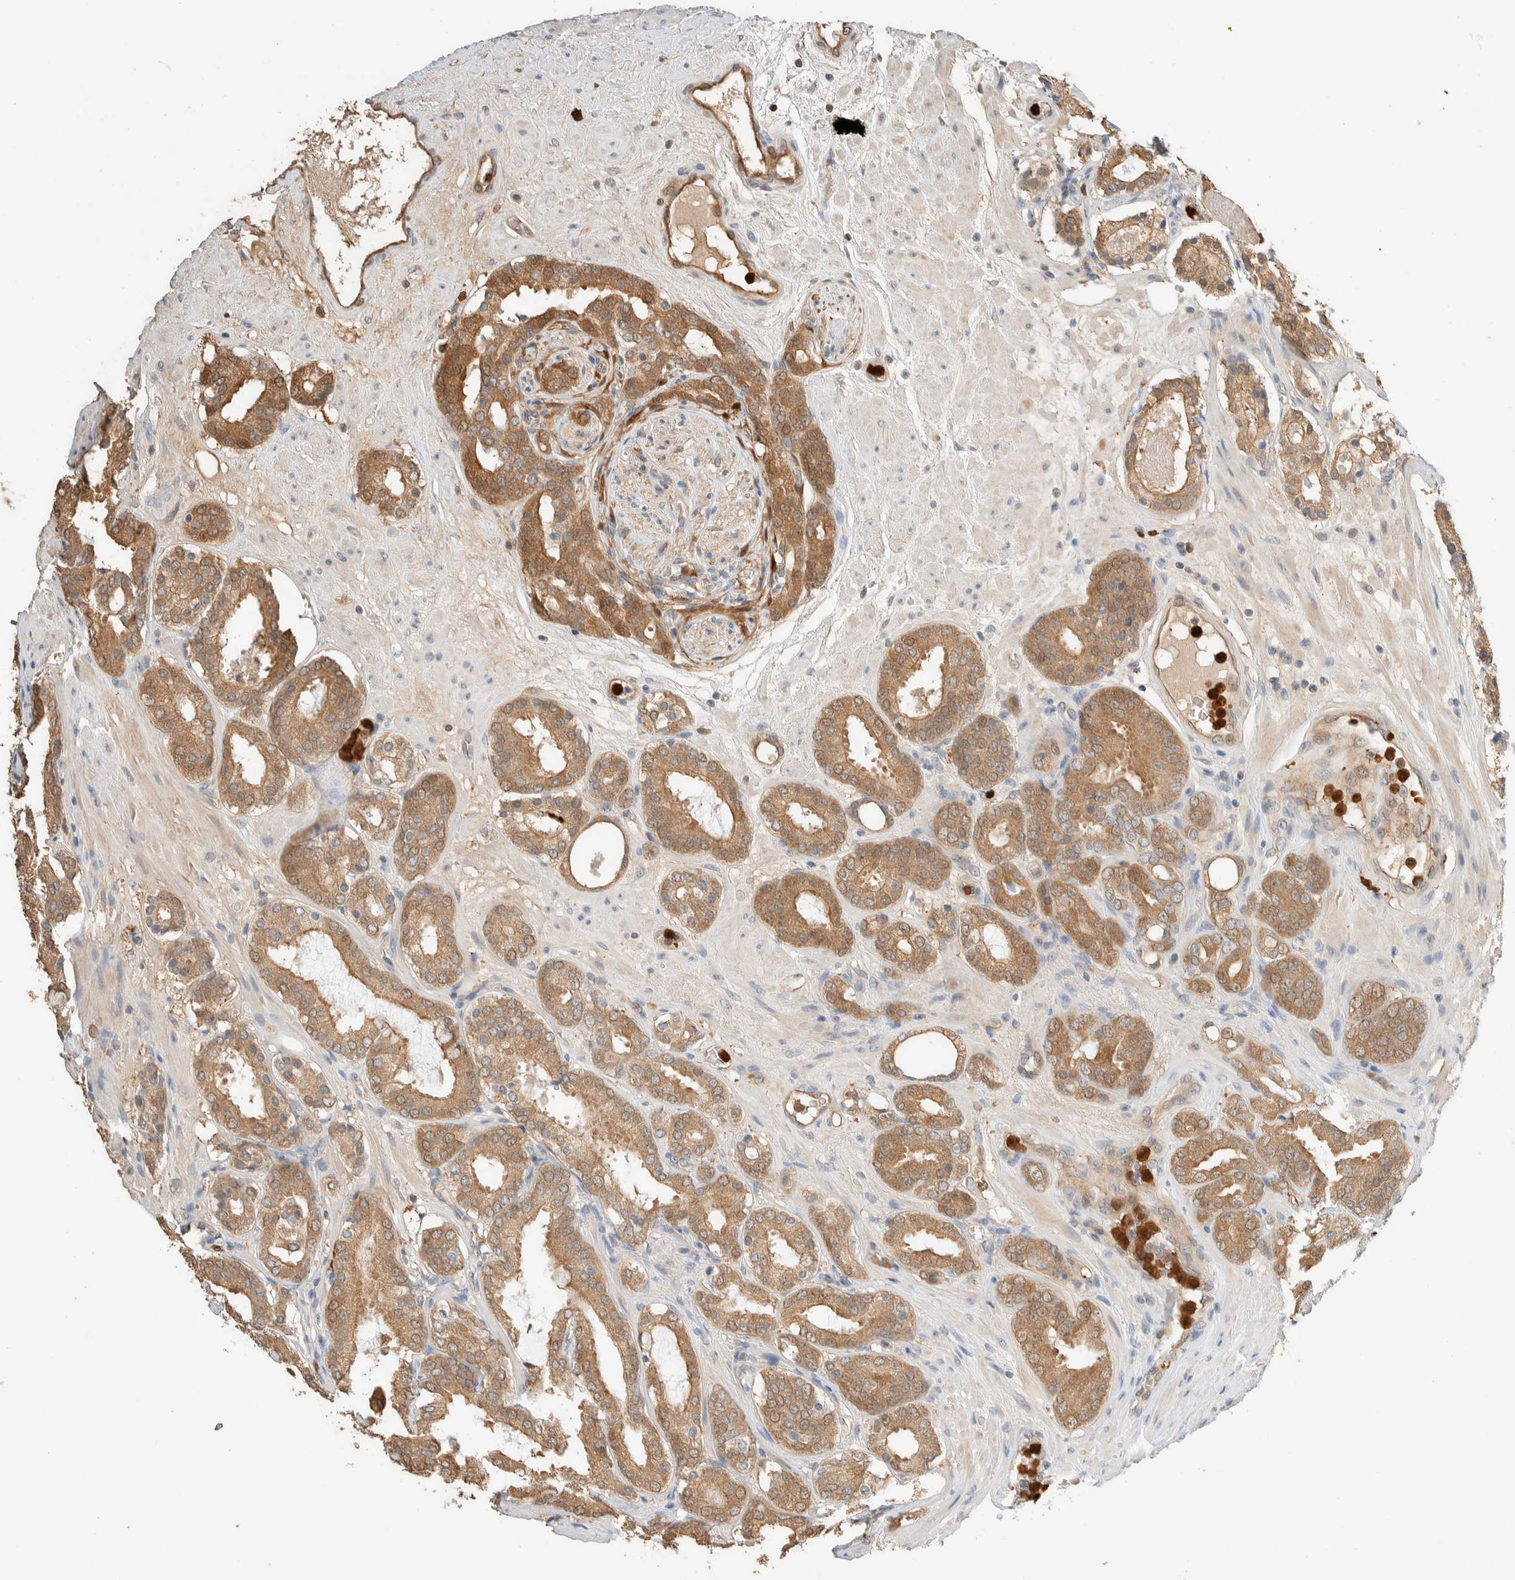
{"staining": {"intensity": "moderate", "quantity": ">75%", "location": "cytoplasmic/membranous"}, "tissue": "prostate cancer", "cell_type": "Tumor cells", "image_type": "cancer", "snomed": [{"axis": "morphology", "description": "Adenocarcinoma, Low grade"}, {"axis": "topography", "description": "Prostate"}], "caption": "Moderate cytoplasmic/membranous expression is present in about >75% of tumor cells in prostate cancer (adenocarcinoma (low-grade)).", "gene": "SETD4", "patient": {"sex": "male", "age": 69}}